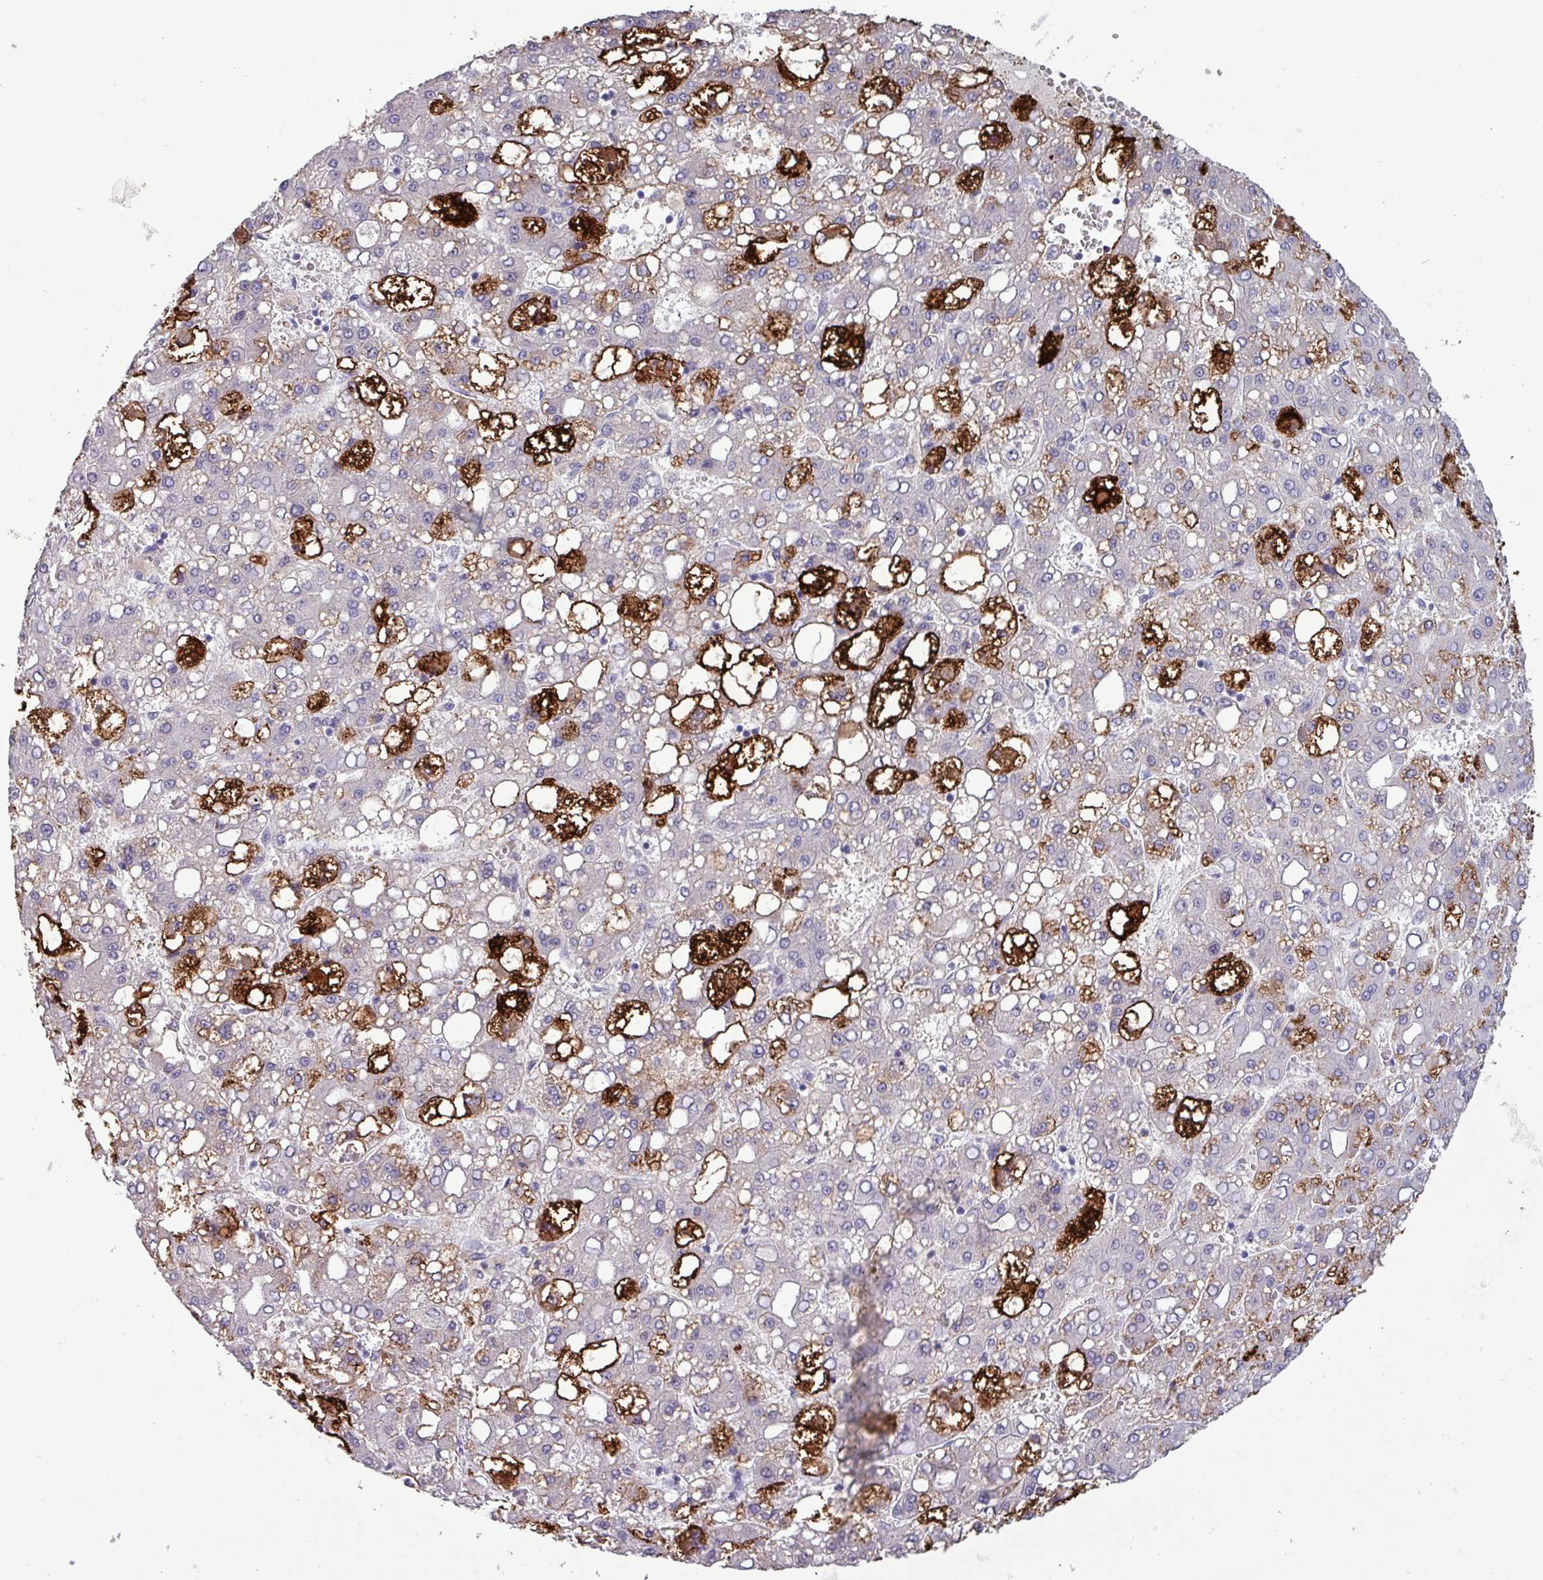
{"staining": {"intensity": "strong", "quantity": "<25%", "location": "cytoplasmic/membranous"}, "tissue": "liver cancer", "cell_type": "Tumor cells", "image_type": "cancer", "snomed": [{"axis": "morphology", "description": "Carcinoma, Hepatocellular, NOS"}, {"axis": "topography", "description": "Liver"}], "caption": "A micrograph of liver cancer stained for a protein displays strong cytoplasmic/membranous brown staining in tumor cells.", "gene": "PLIN2", "patient": {"sex": "male", "age": 65}}